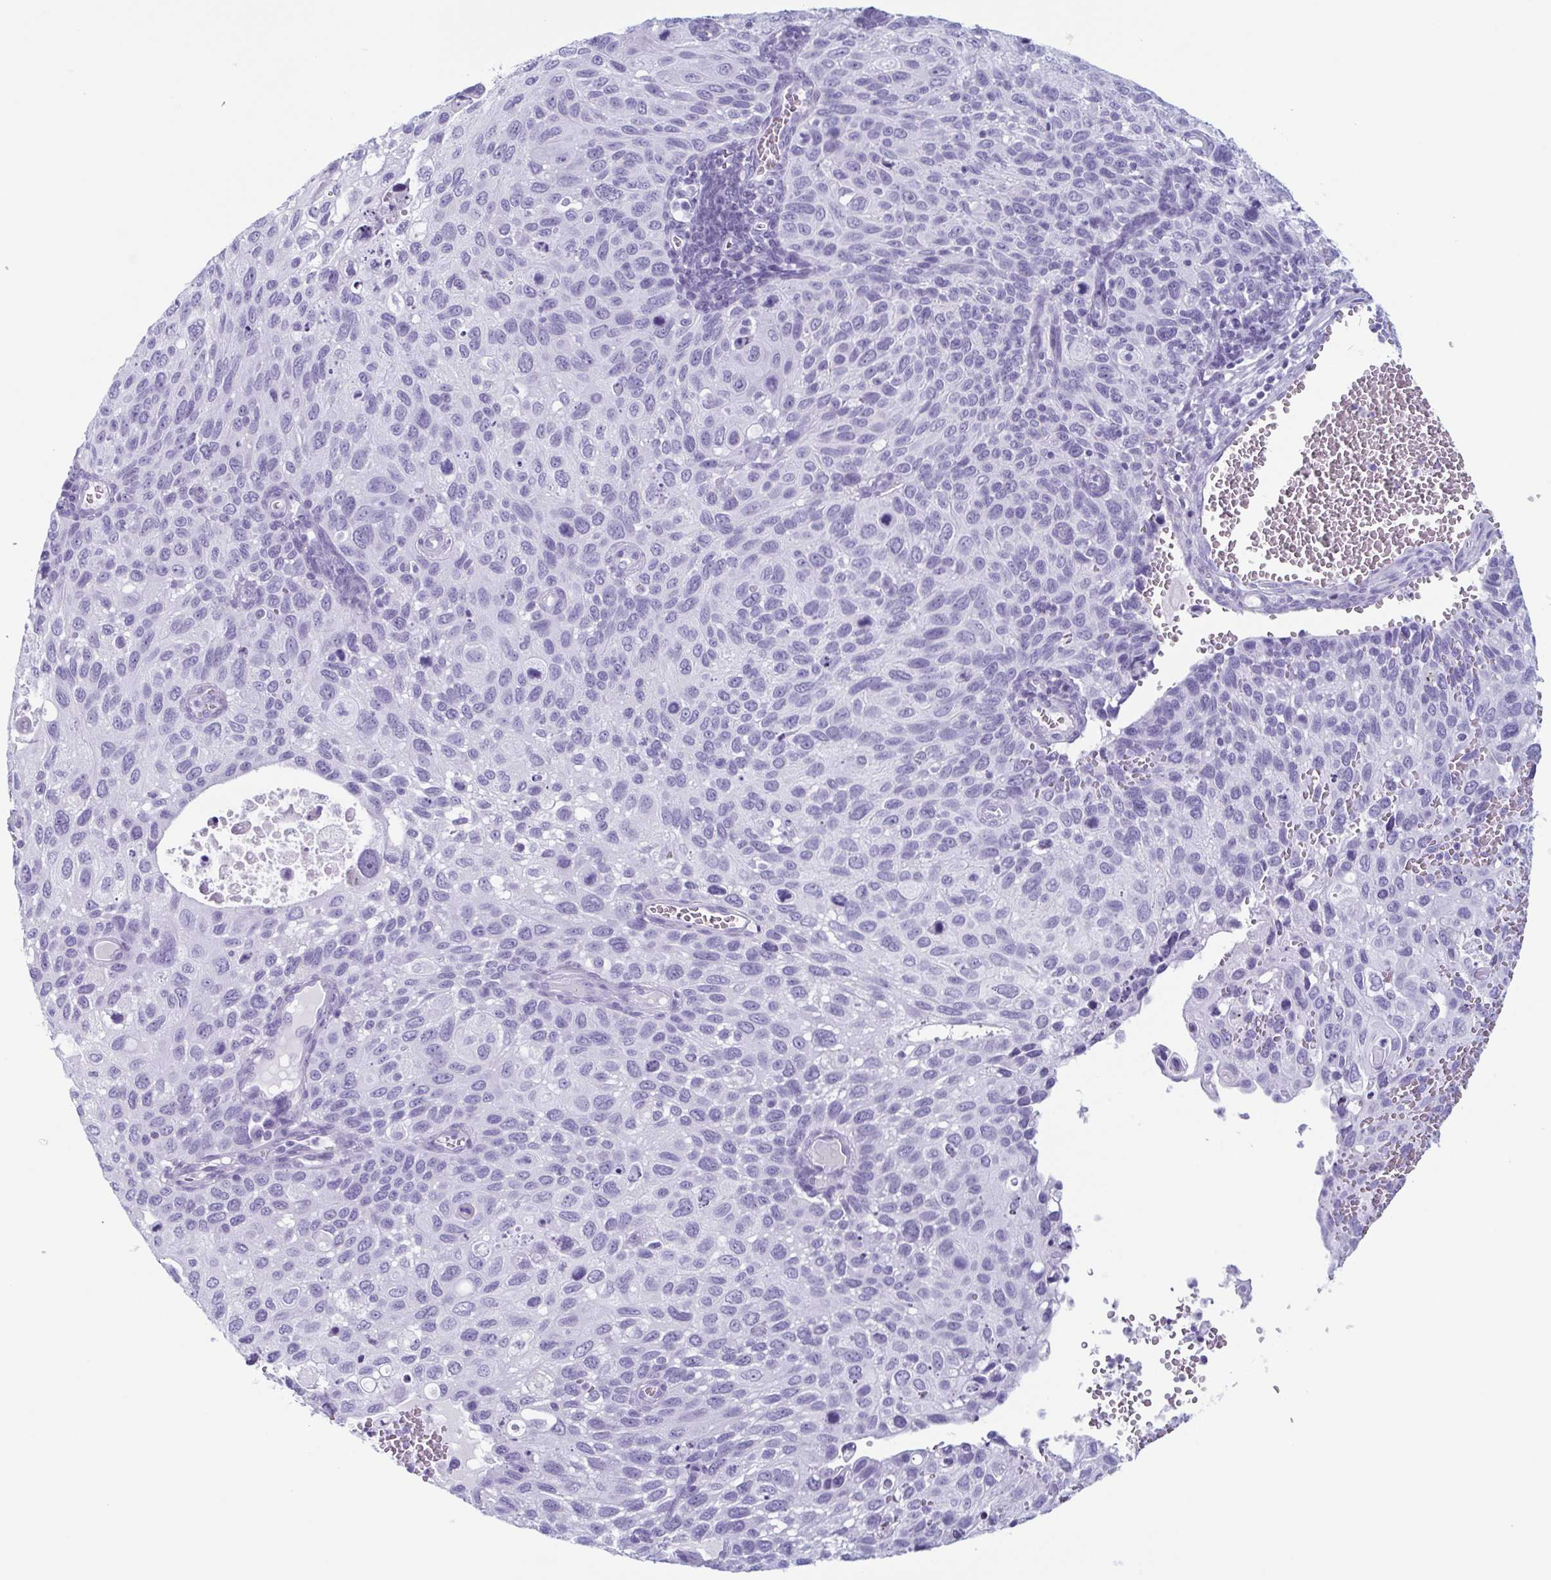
{"staining": {"intensity": "negative", "quantity": "none", "location": "none"}, "tissue": "cervical cancer", "cell_type": "Tumor cells", "image_type": "cancer", "snomed": [{"axis": "morphology", "description": "Squamous cell carcinoma, NOS"}, {"axis": "topography", "description": "Cervix"}], "caption": "This is a histopathology image of immunohistochemistry (IHC) staining of cervical cancer, which shows no positivity in tumor cells.", "gene": "ENKUR", "patient": {"sex": "female", "age": 70}}